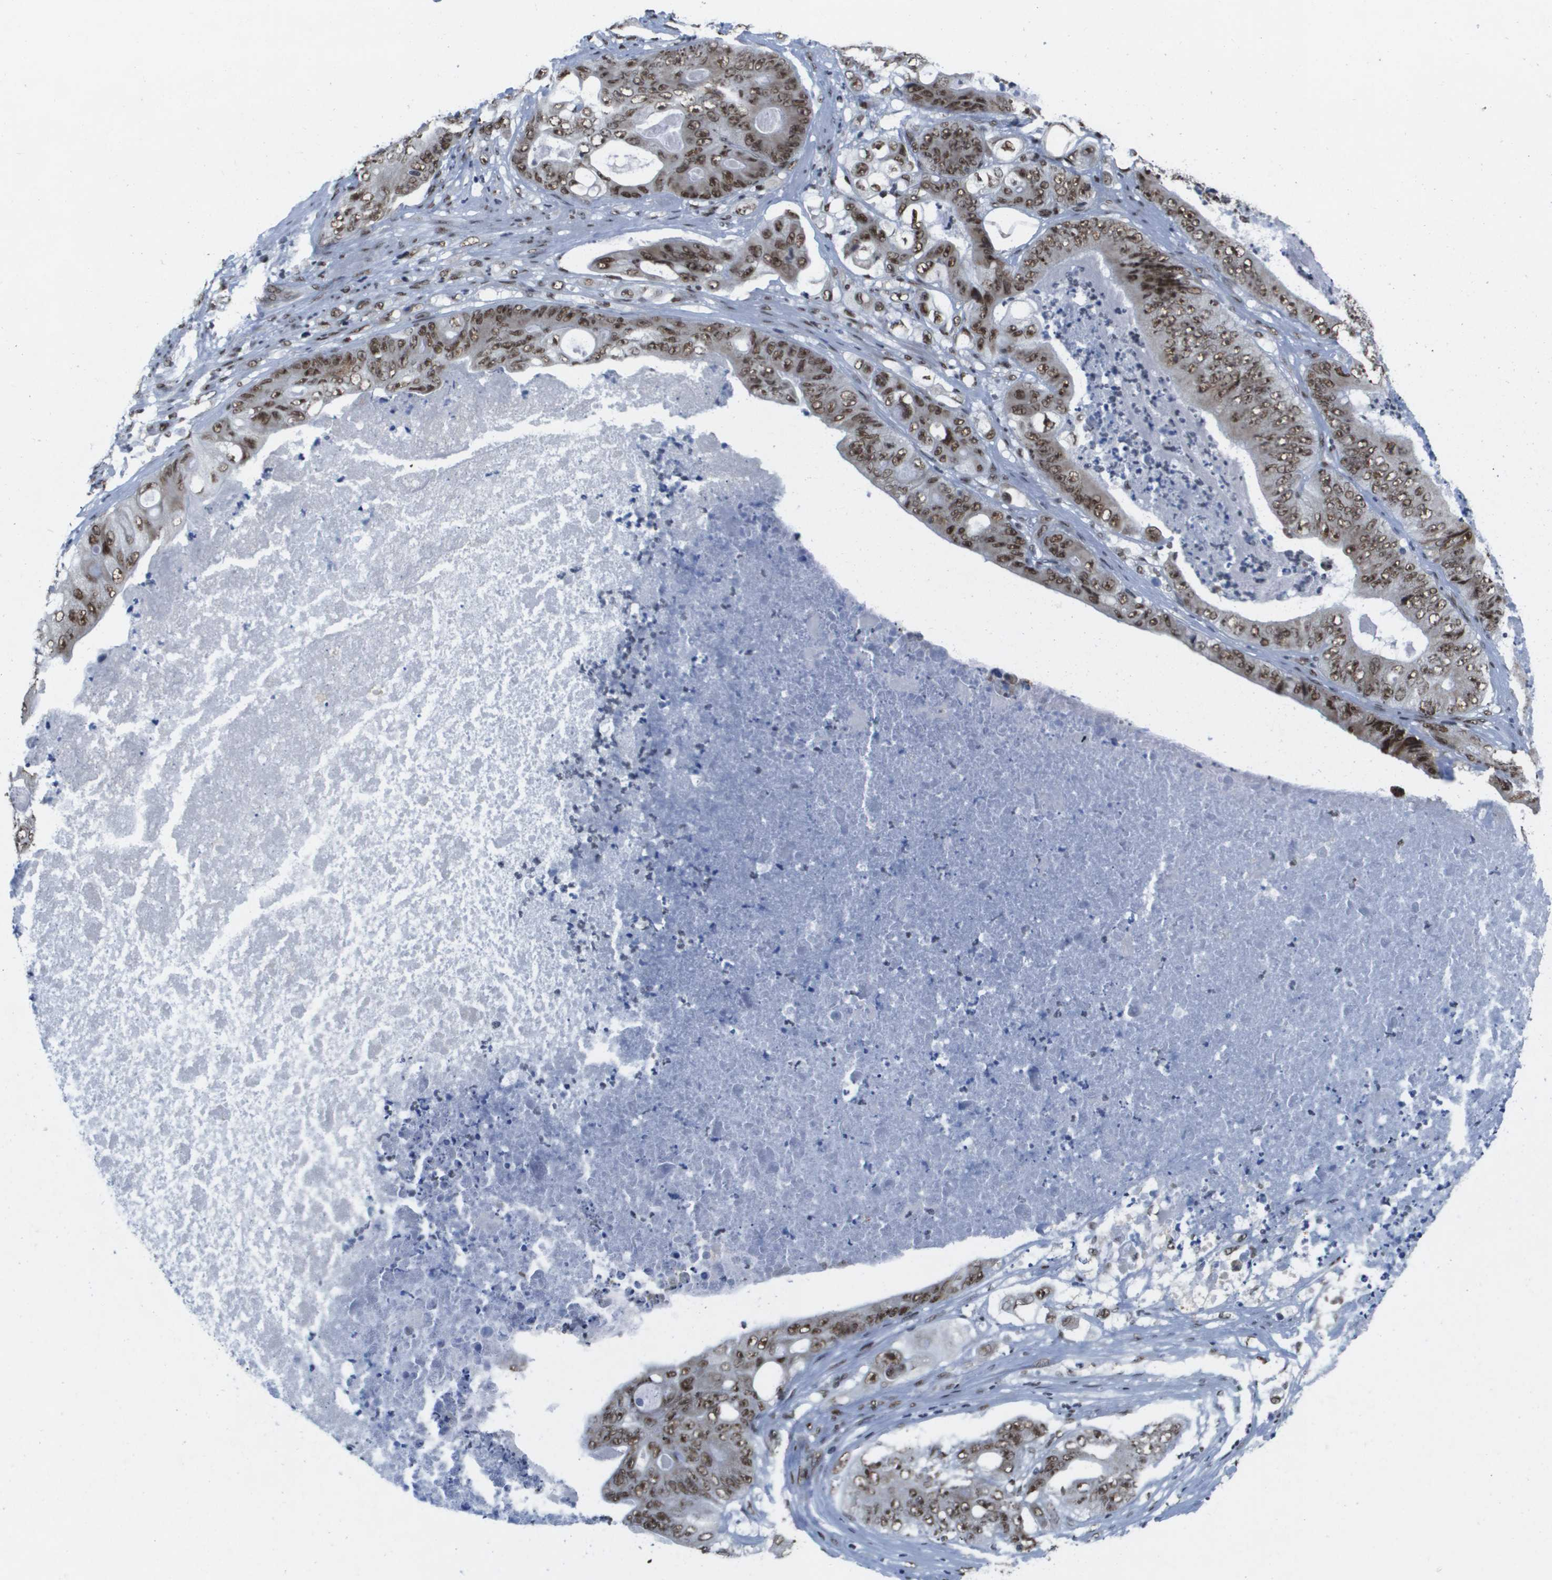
{"staining": {"intensity": "moderate", "quantity": ">75%", "location": "nuclear"}, "tissue": "stomach cancer", "cell_type": "Tumor cells", "image_type": "cancer", "snomed": [{"axis": "morphology", "description": "Adenocarcinoma, NOS"}, {"axis": "topography", "description": "Stomach"}], "caption": "Stomach cancer (adenocarcinoma) stained with IHC shows moderate nuclear expression in approximately >75% of tumor cells. (Brightfield microscopy of DAB IHC at high magnification).", "gene": "NSRP1", "patient": {"sex": "female", "age": 73}}